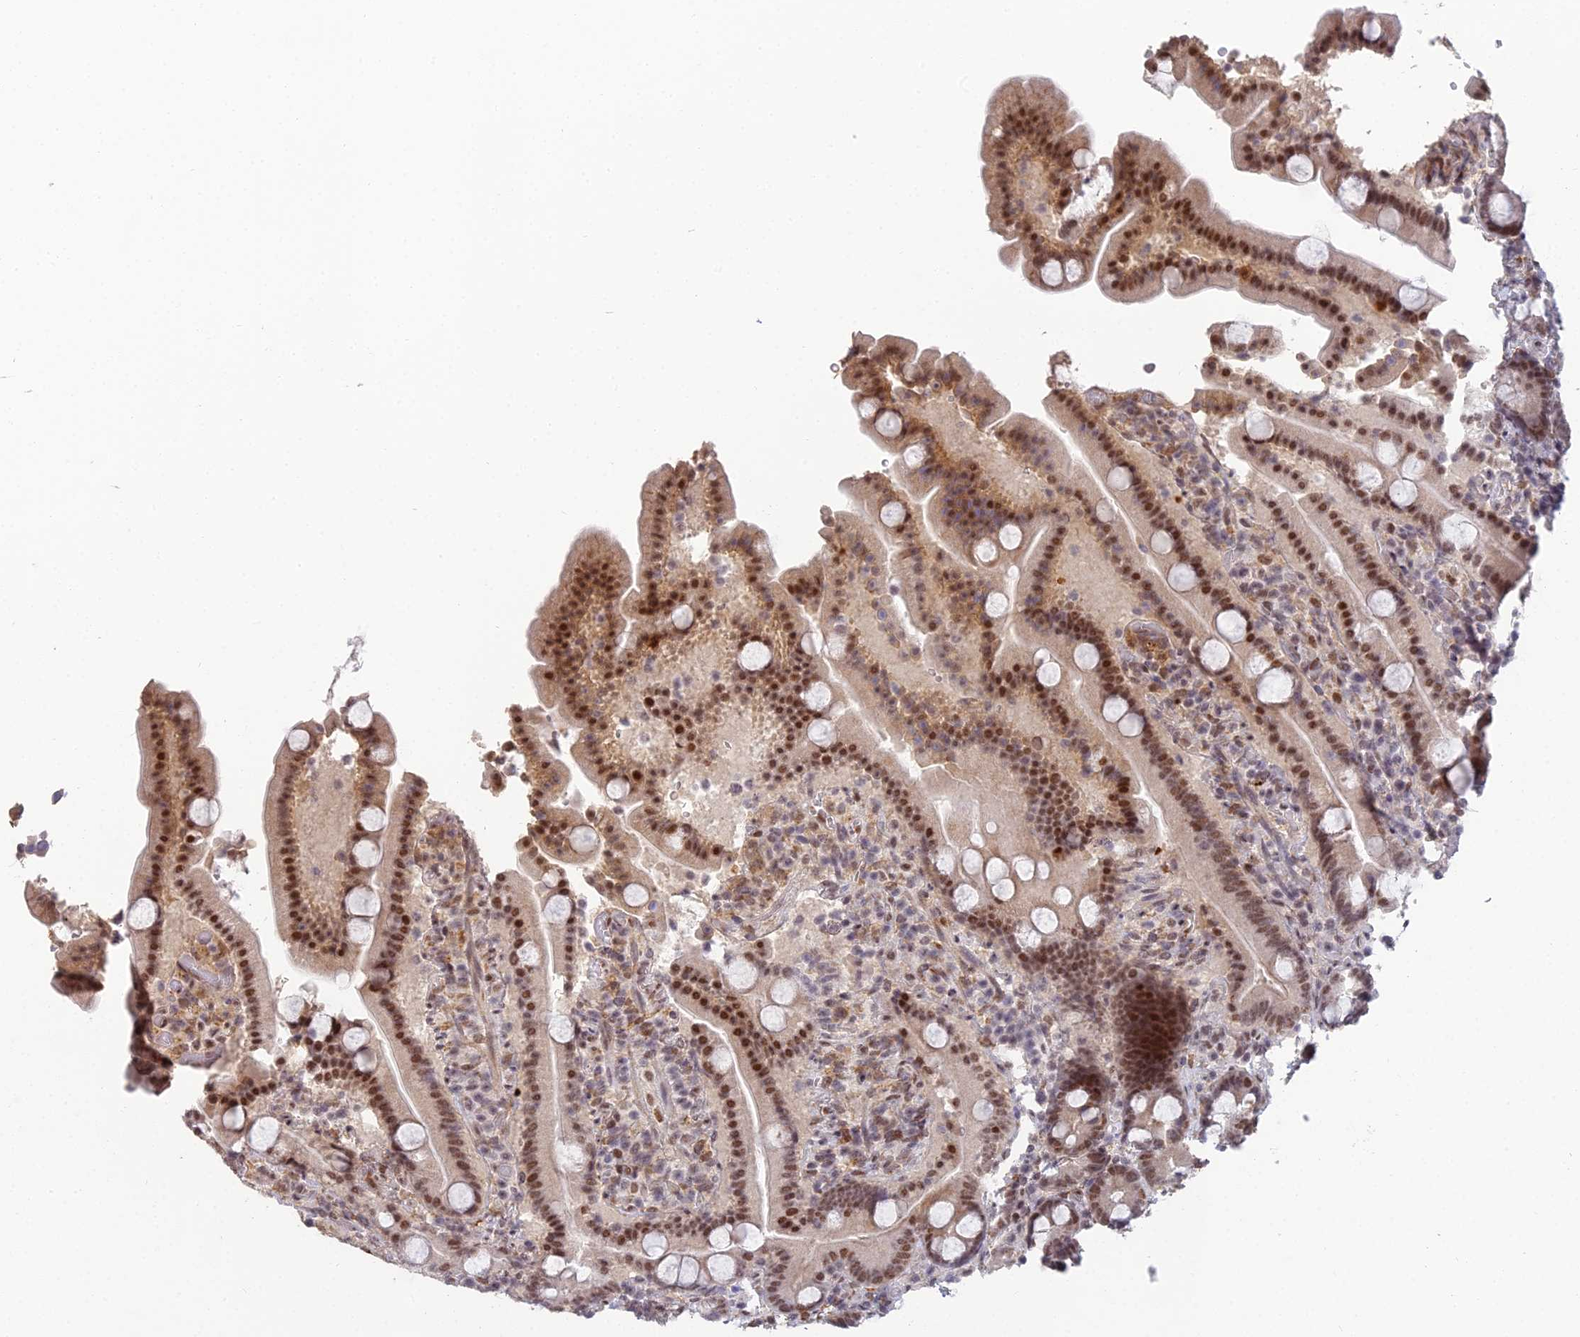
{"staining": {"intensity": "moderate", "quantity": ">75%", "location": "nuclear"}, "tissue": "duodenum", "cell_type": "Glandular cells", "image_type": "normal", "snomed": [{"axis": "morphology", "description": "Normal tissue, NOS"}, {"axis": "topography", "description": "Duodenum"}], "caption": "A photomicrograph showing moderate nuclear positivity in about >75% of glandular cells in unremarkable duodenum, as visualized by brown immunohistochemical staining.", "gene": "ABHD17A", "patient": {"sex": "male", "age": 55}}